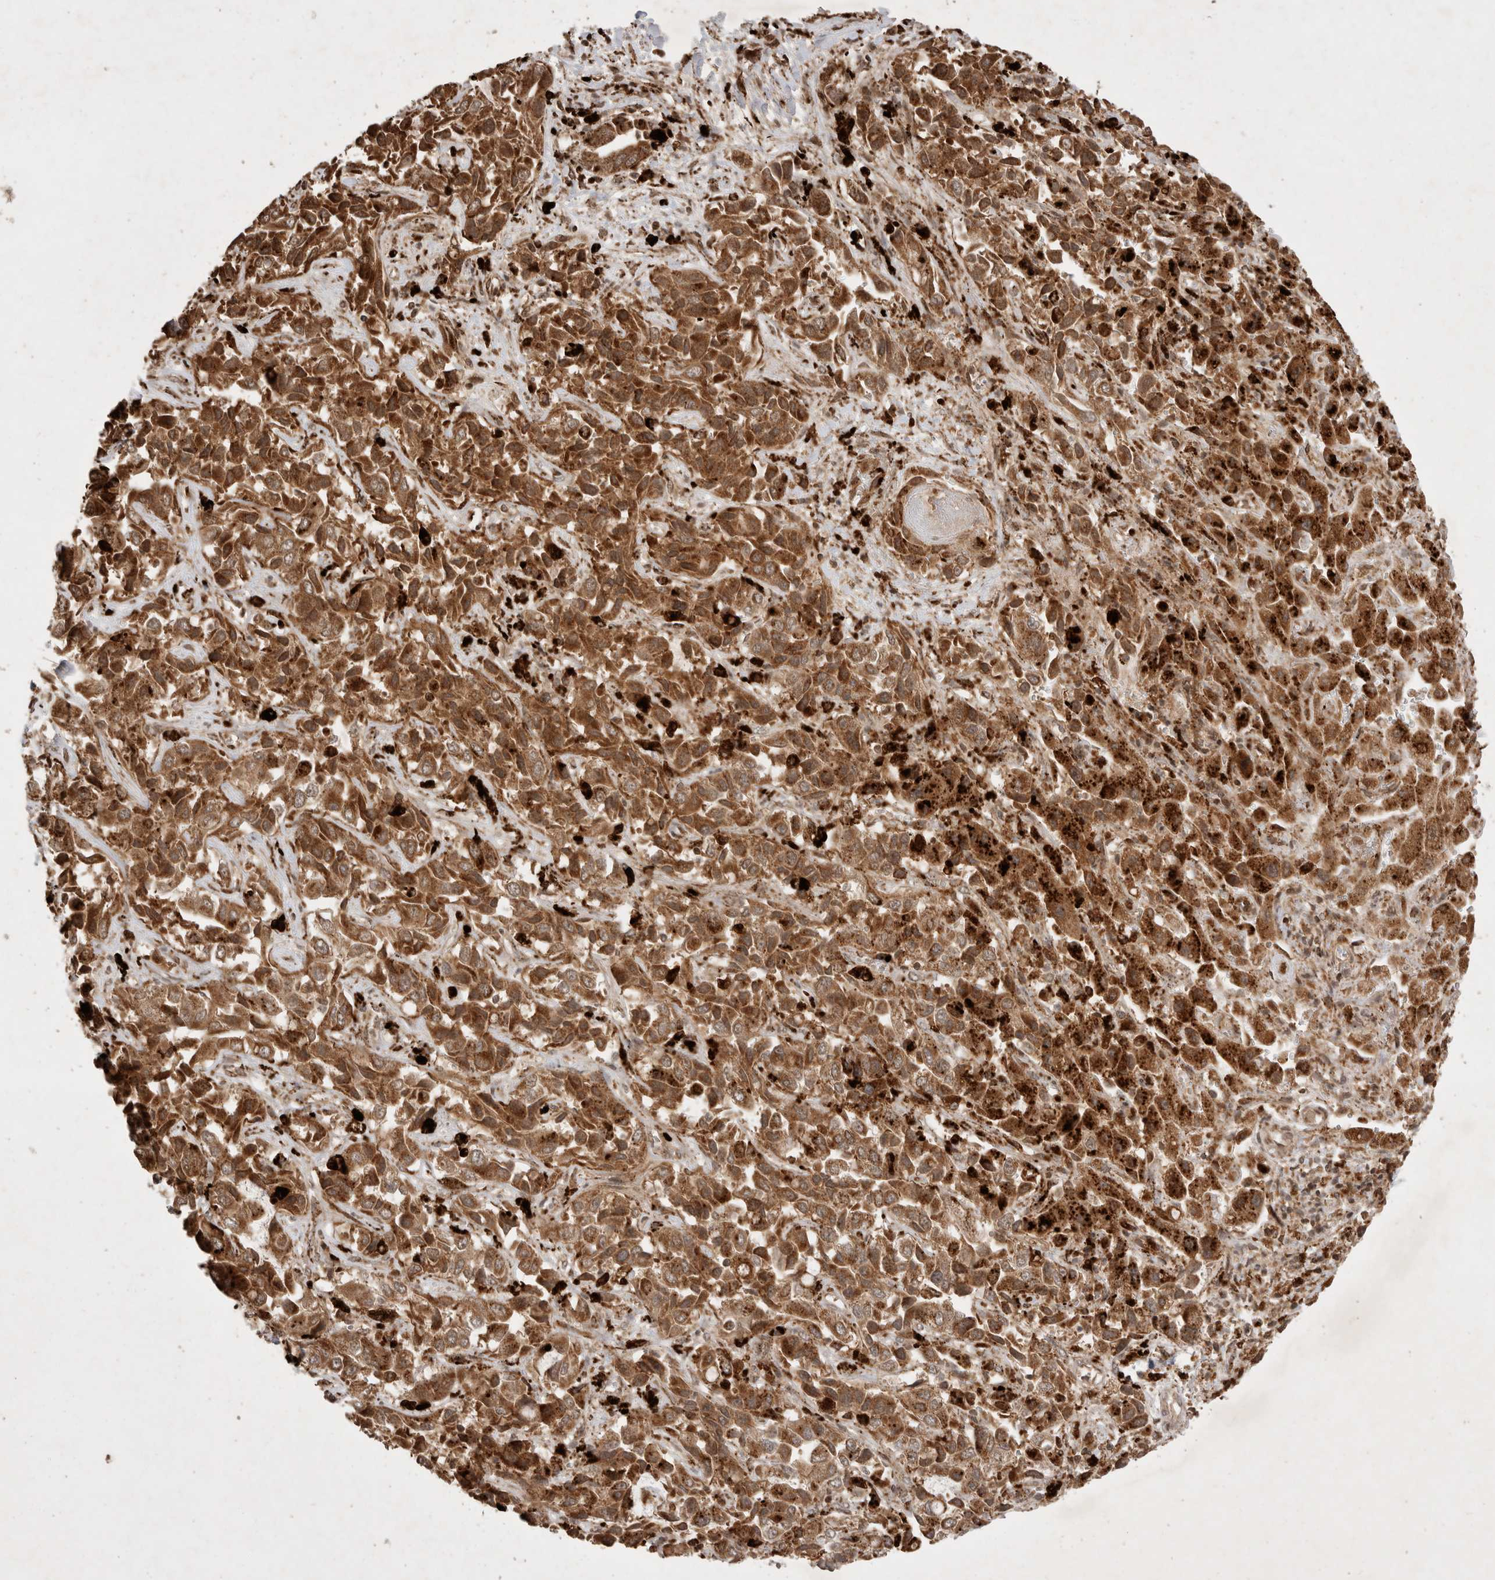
{"staining": {"intensity": "strong", "quantity": ">75%", "location": "cytoplasmic/membranous"}, "tissue": "liver cancer", "cell_type": "Tumor cells", "image_type": "cancer", "snomed": [{"axis": "morphology", "description": "Cholangiocarcinoma"}, {"axis": "topography", "description": "Liver"}], "caption": "Immunohistochemical staining of human cholangiocarcinoma (liver) shows high levels of strong cytoplasmic/membranous protein positivity in approximately >75% of tumor cells.", "gene": "FAM221A", "patient": {"sex": "female", "age": 52}}